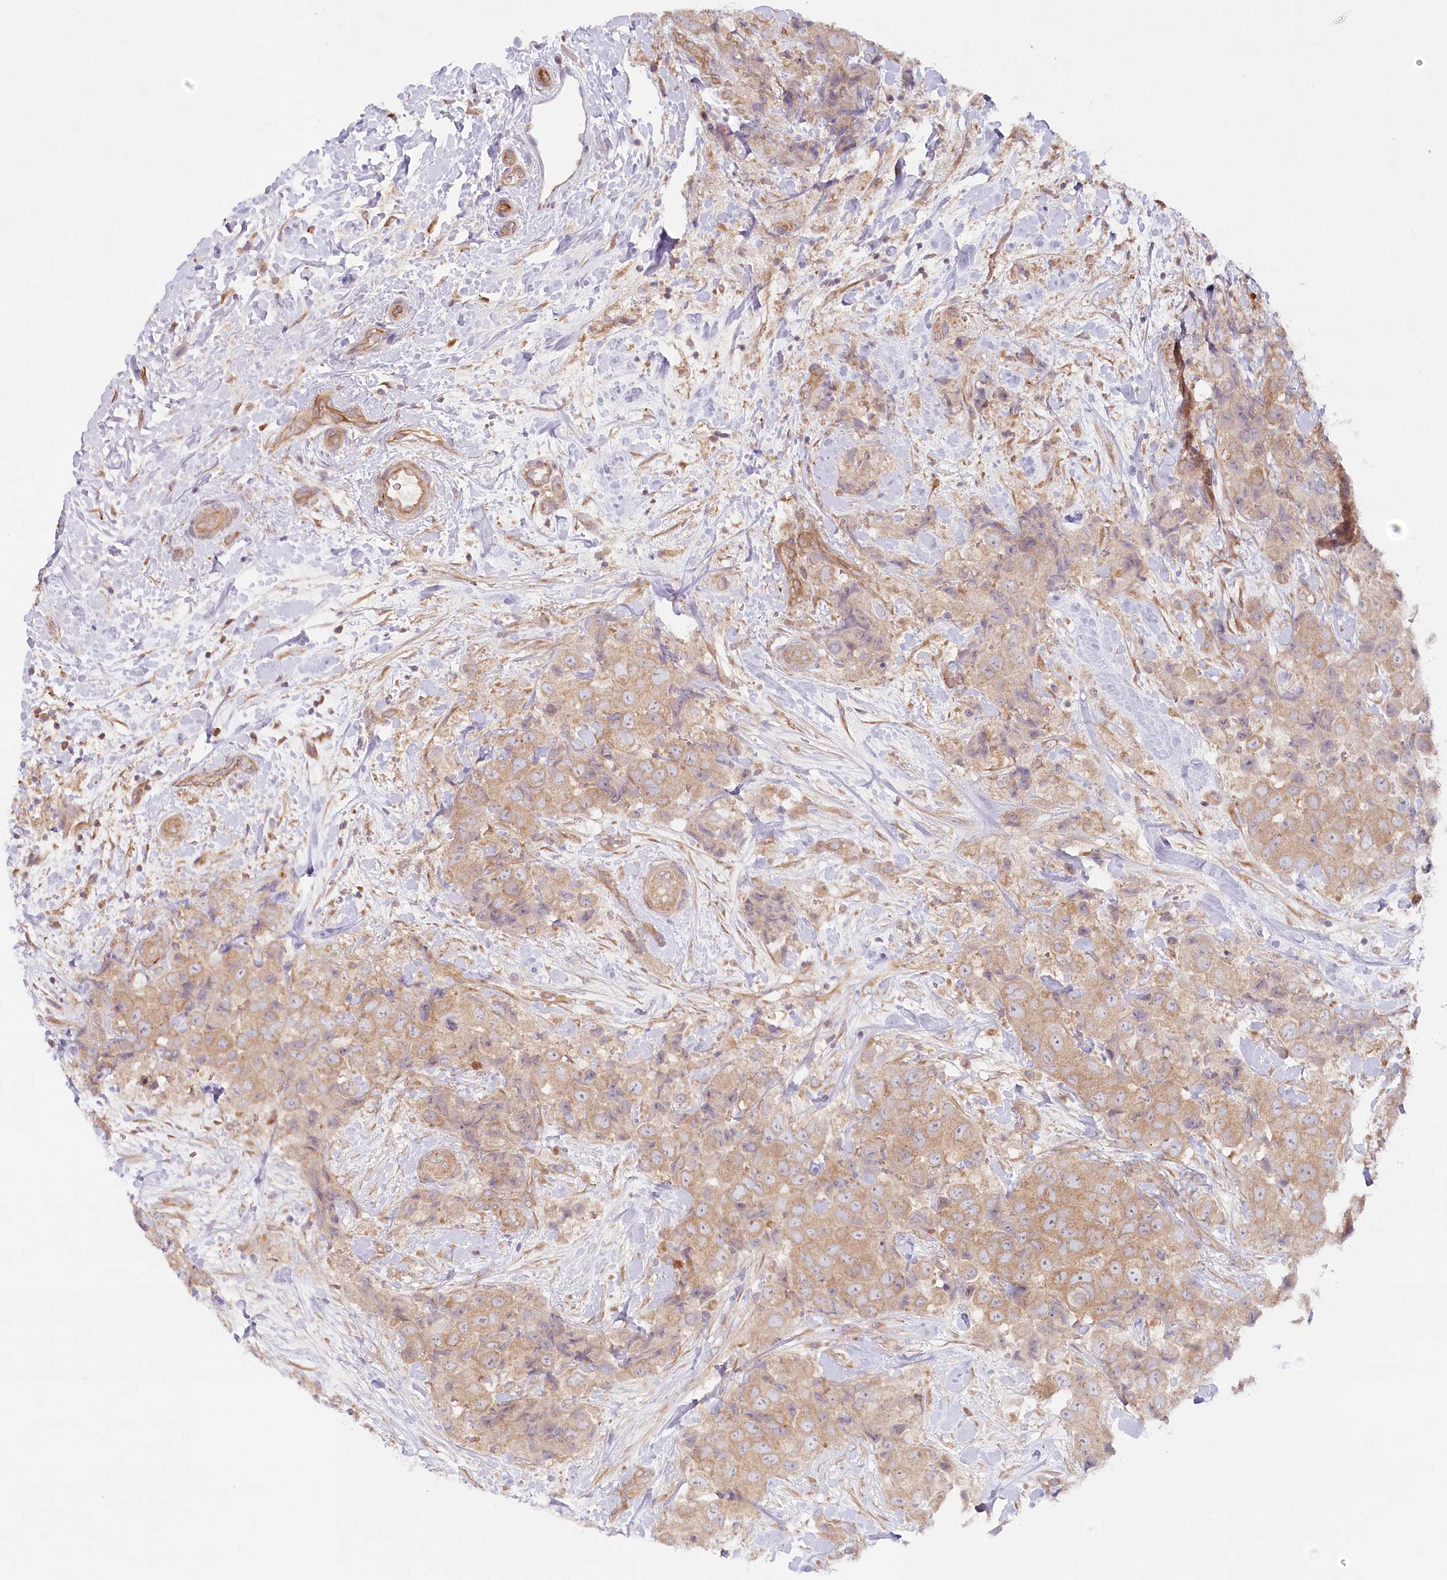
{"staining": {"intensity": "moderate", "quantity": ">75%", "location": "cytoplasmic/membranous"}, "tissue": "breast cancer", "cell_type": "Tumor cells", "image_type": "cancer", "snomed": [{"axis": "morphology", "description": "Duct carcinoma"}, {"axis": "topography", "description": "Breast"}], "caption": "There is medium levels of moderate cytoplasmic/membranous positivity in tumor cells of breast cancer, as demonstrated by immunohistochemical staining (brown color).", "gene": "TNIP1", "patient": {"sex": "female", "age": 62}}